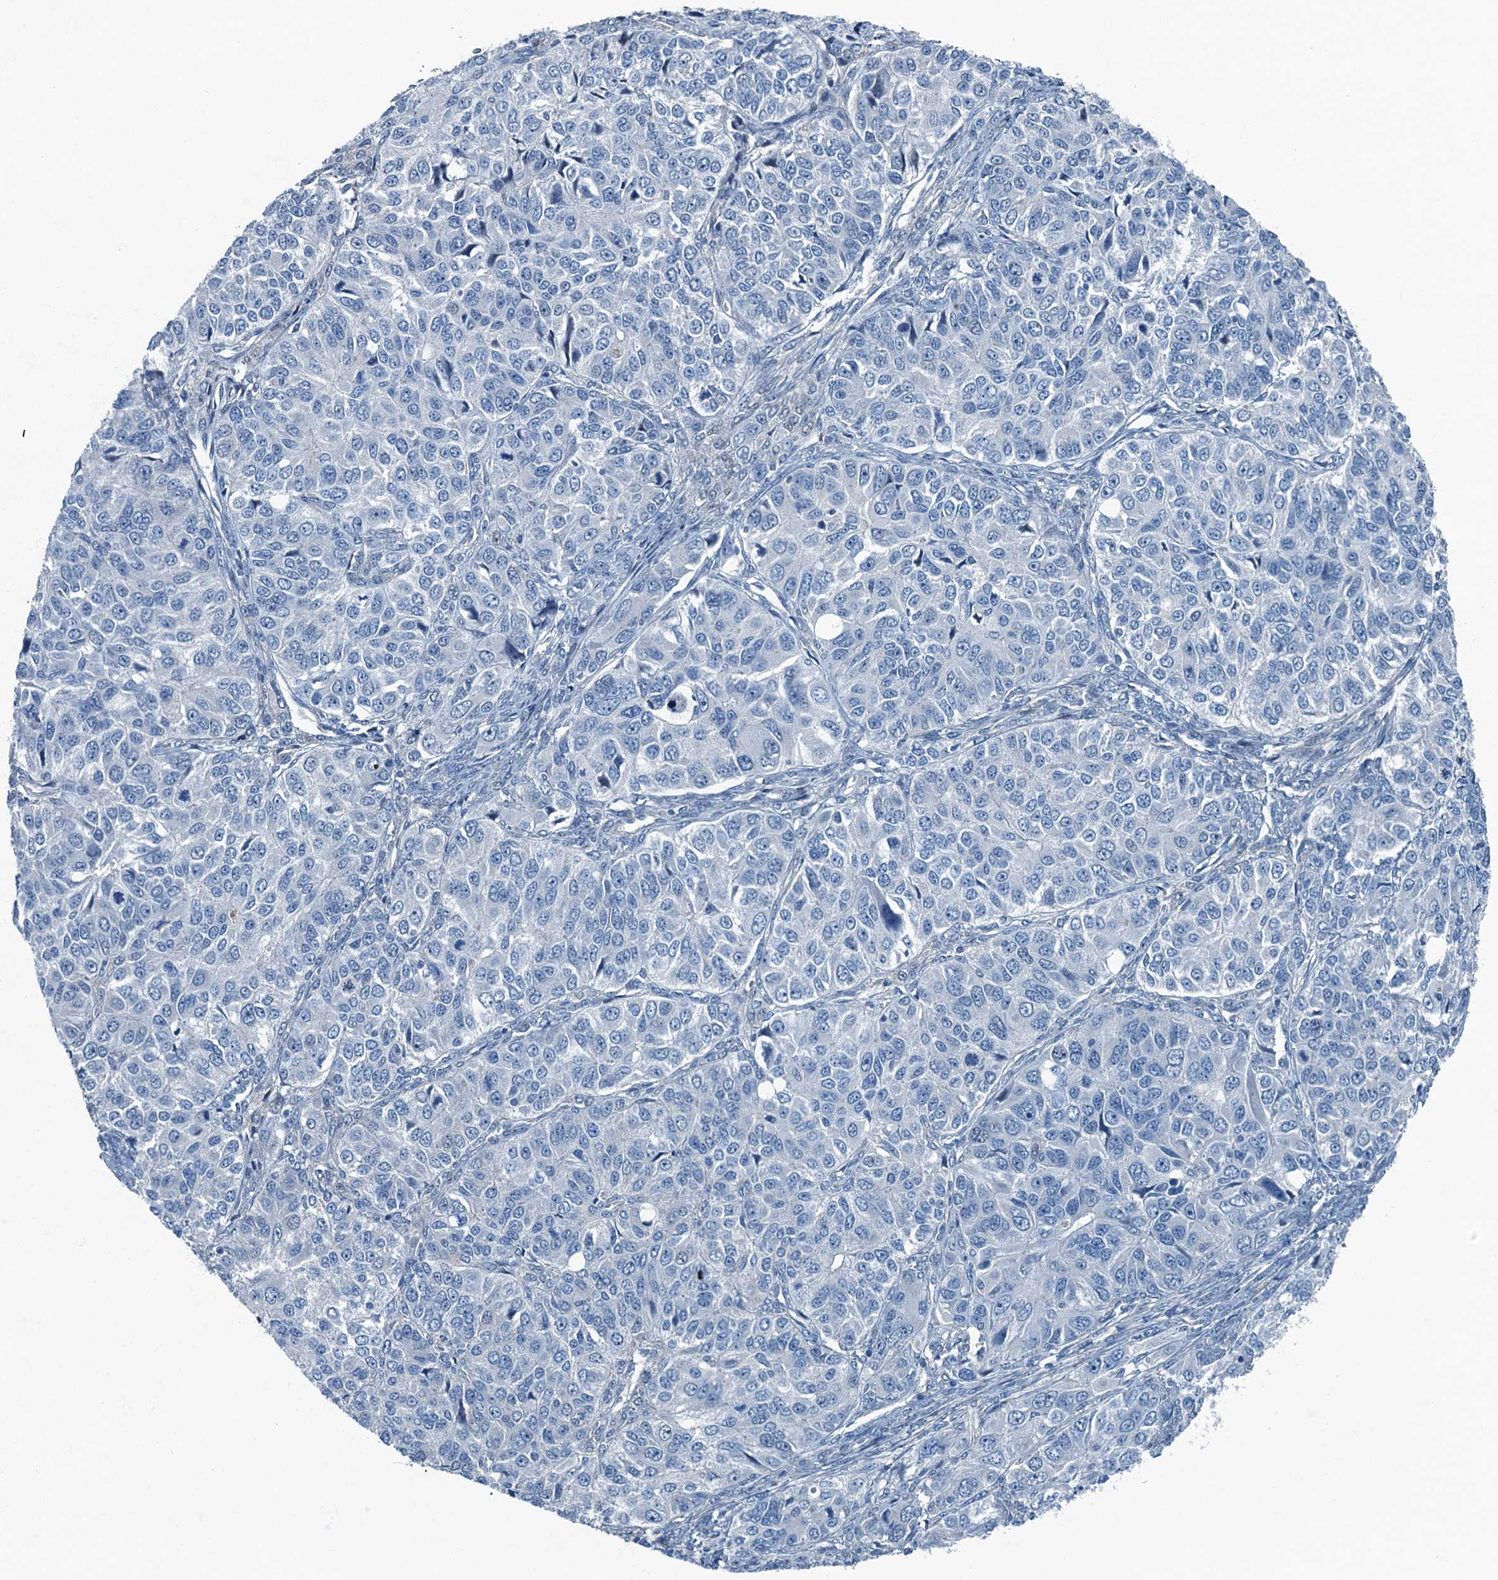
{"staining": {"intensity": "negative", "quantity": "none", "location": "none"}, "tissue": "ovarian cancer", "cell_type": "Tumor cells", "image_type": "cancer", "snomed": [{"axis": "morphology", "description": "Carcinoma, endometroid"}, {"axis": "topography", "description": "Ovary"}], "caption": "Immunohistochemistry image of human endometroid carcinoma (ovarian) stained for a protein (brown), which reveals no positivity in tumor cells.", "gene": "CBLIF", "patient": {"sex": "female", "age": 51}}